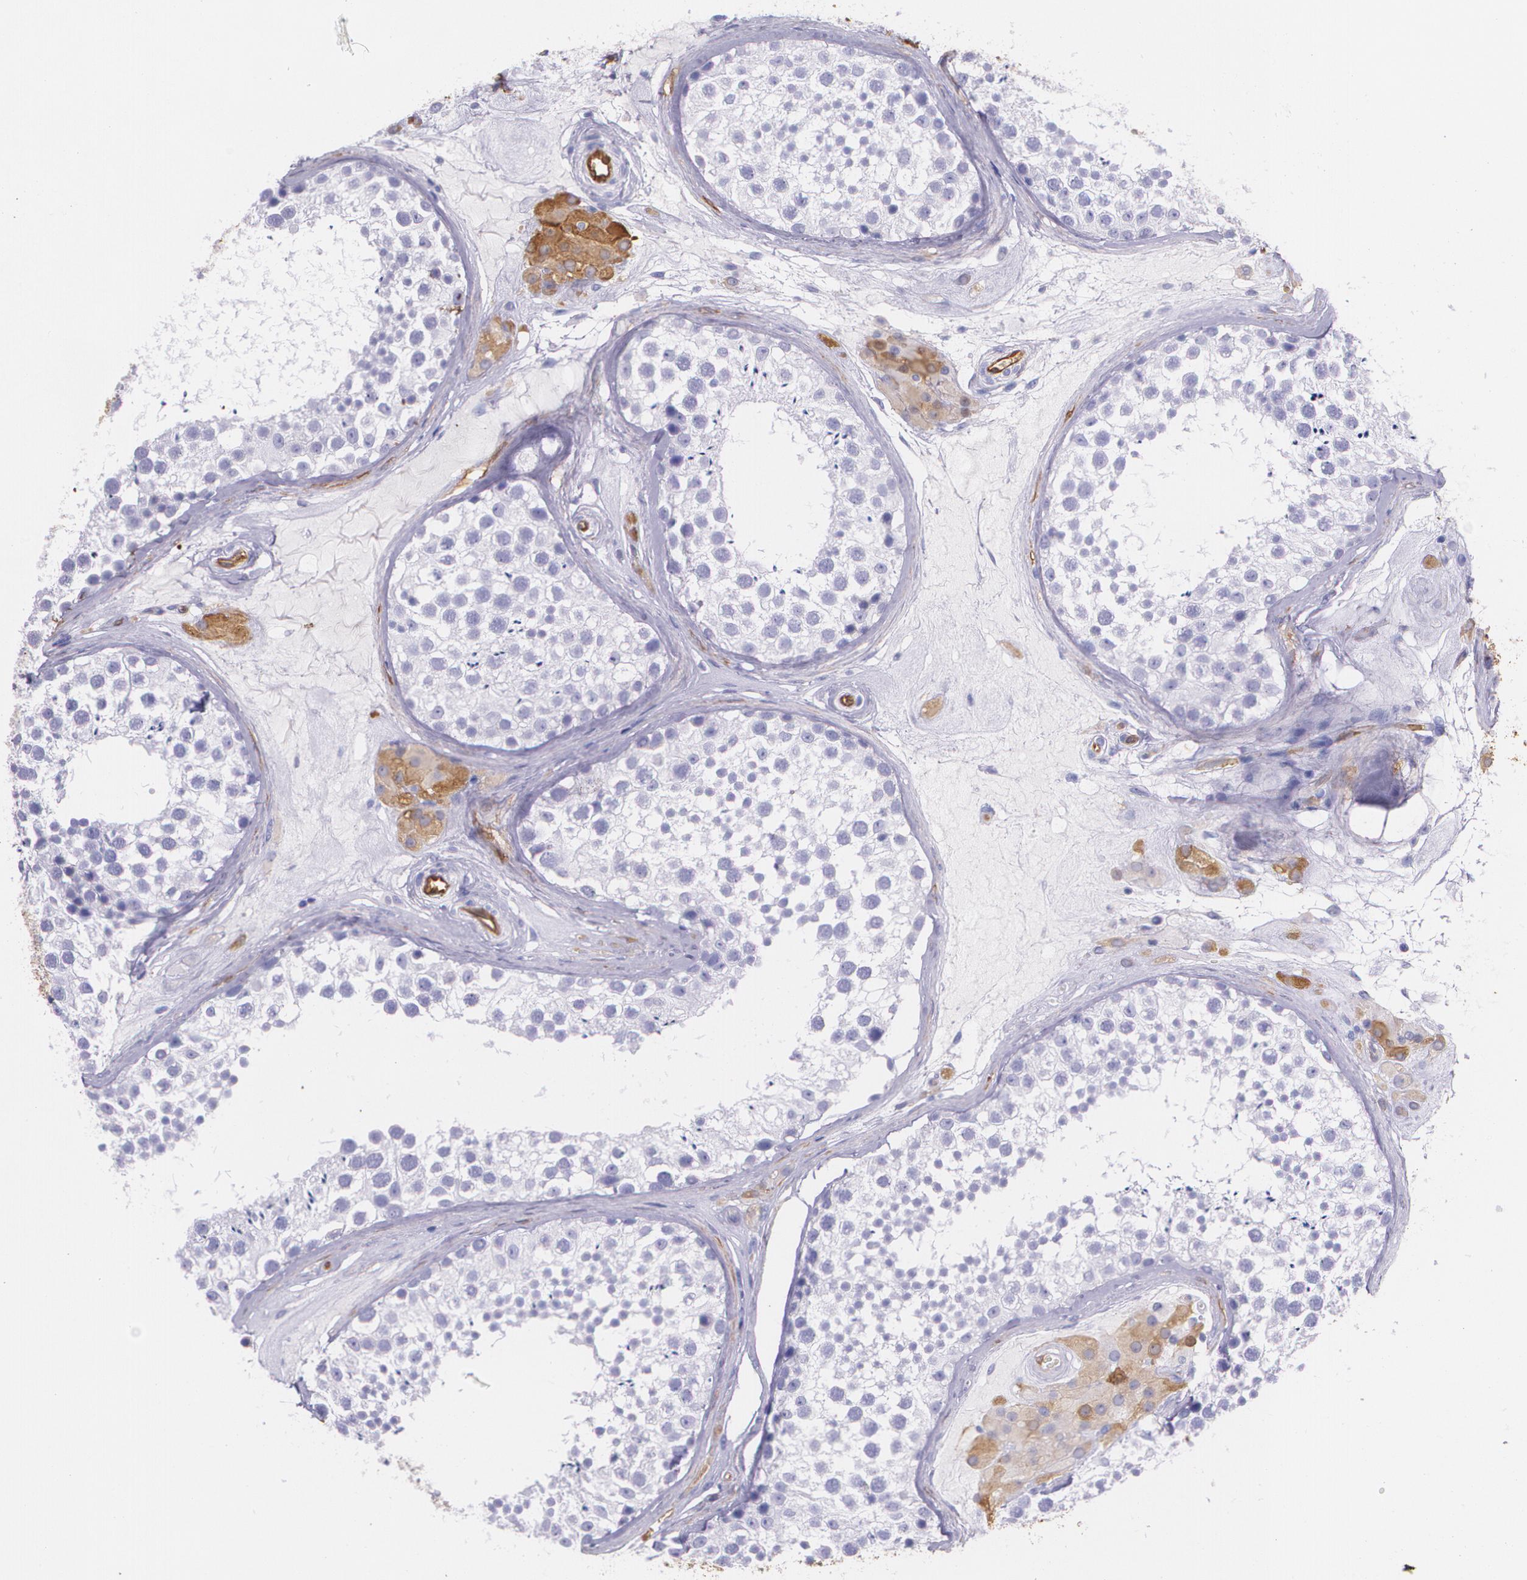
{"staining": {"intensity": "negative", "quantity": "none", "location": "none"}, "tissue": "testis", "cell_type": "Cells in seminiferous ducts", "image_type": "normal", "snomed": [{"axis": "morphology", "description": "Normal tissue, NOS"}, {"axis": "topography", "description": "Testis"}], "caption": "DAB (3,3'-diaminobenzidine) immunohistochemical staining of unremarkable testis shows no significant expression in cells in seminiferous ducts. (DAB (3,3'-diaminobenzidine) immunohistochemistry, high magnification).", "gene": "MMP2", "patient": {"sex": "male", "age": 46}}